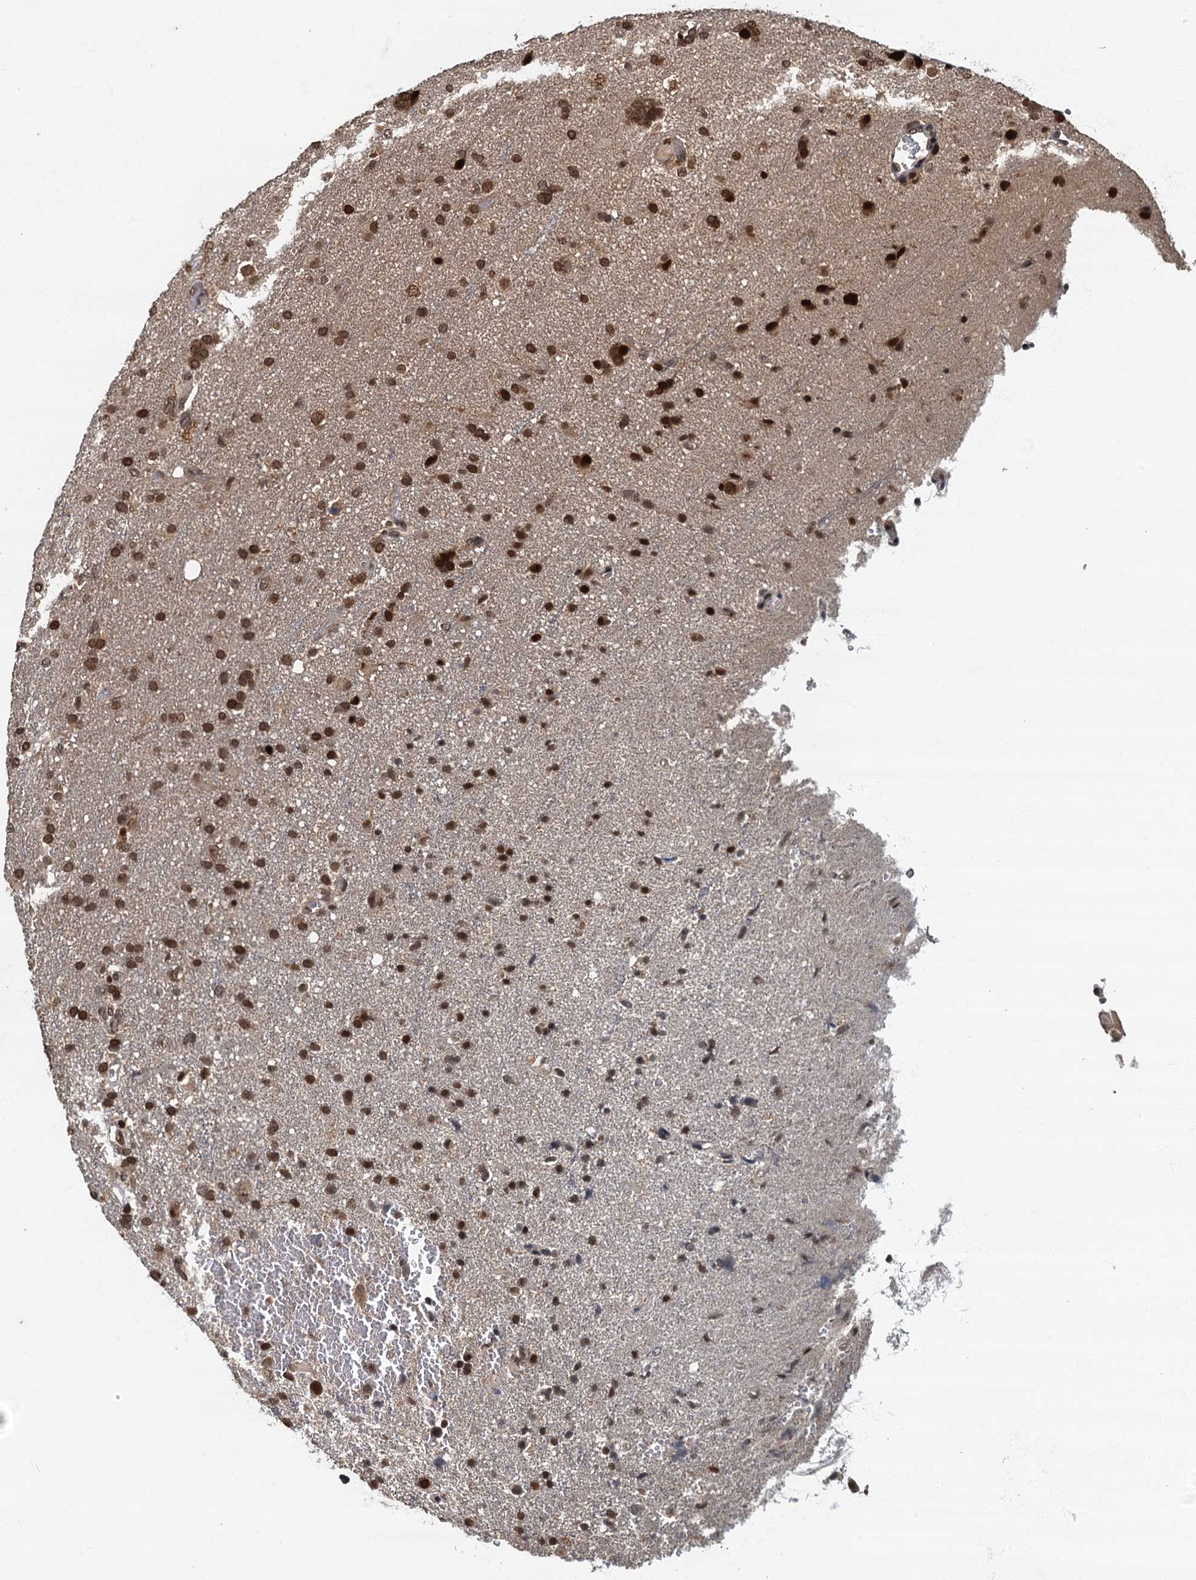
{"staining": {"intensity": "moderate", "quantity": ">75%", "location": "cytoplasmic/membranous,nuclear"}, "tissue": "glioma", "cell_type": "Tumor cells", "image_type": "cancer", "snomed": [{"axis": "morphology", "description": "Glioma, malignant, High grade"}, {"axis": "topography", "description": "Brain"}], "caption": "An immunohistochemistry (IHC) micrograph of tumor tissue is shown. Protein staining in brown shows moderate cytoplasmic/membranous and nuclear positivity in glioma within tumor cells.", "gene": "CKAP2L", "patient": {"sex": "male", "age": 61}}